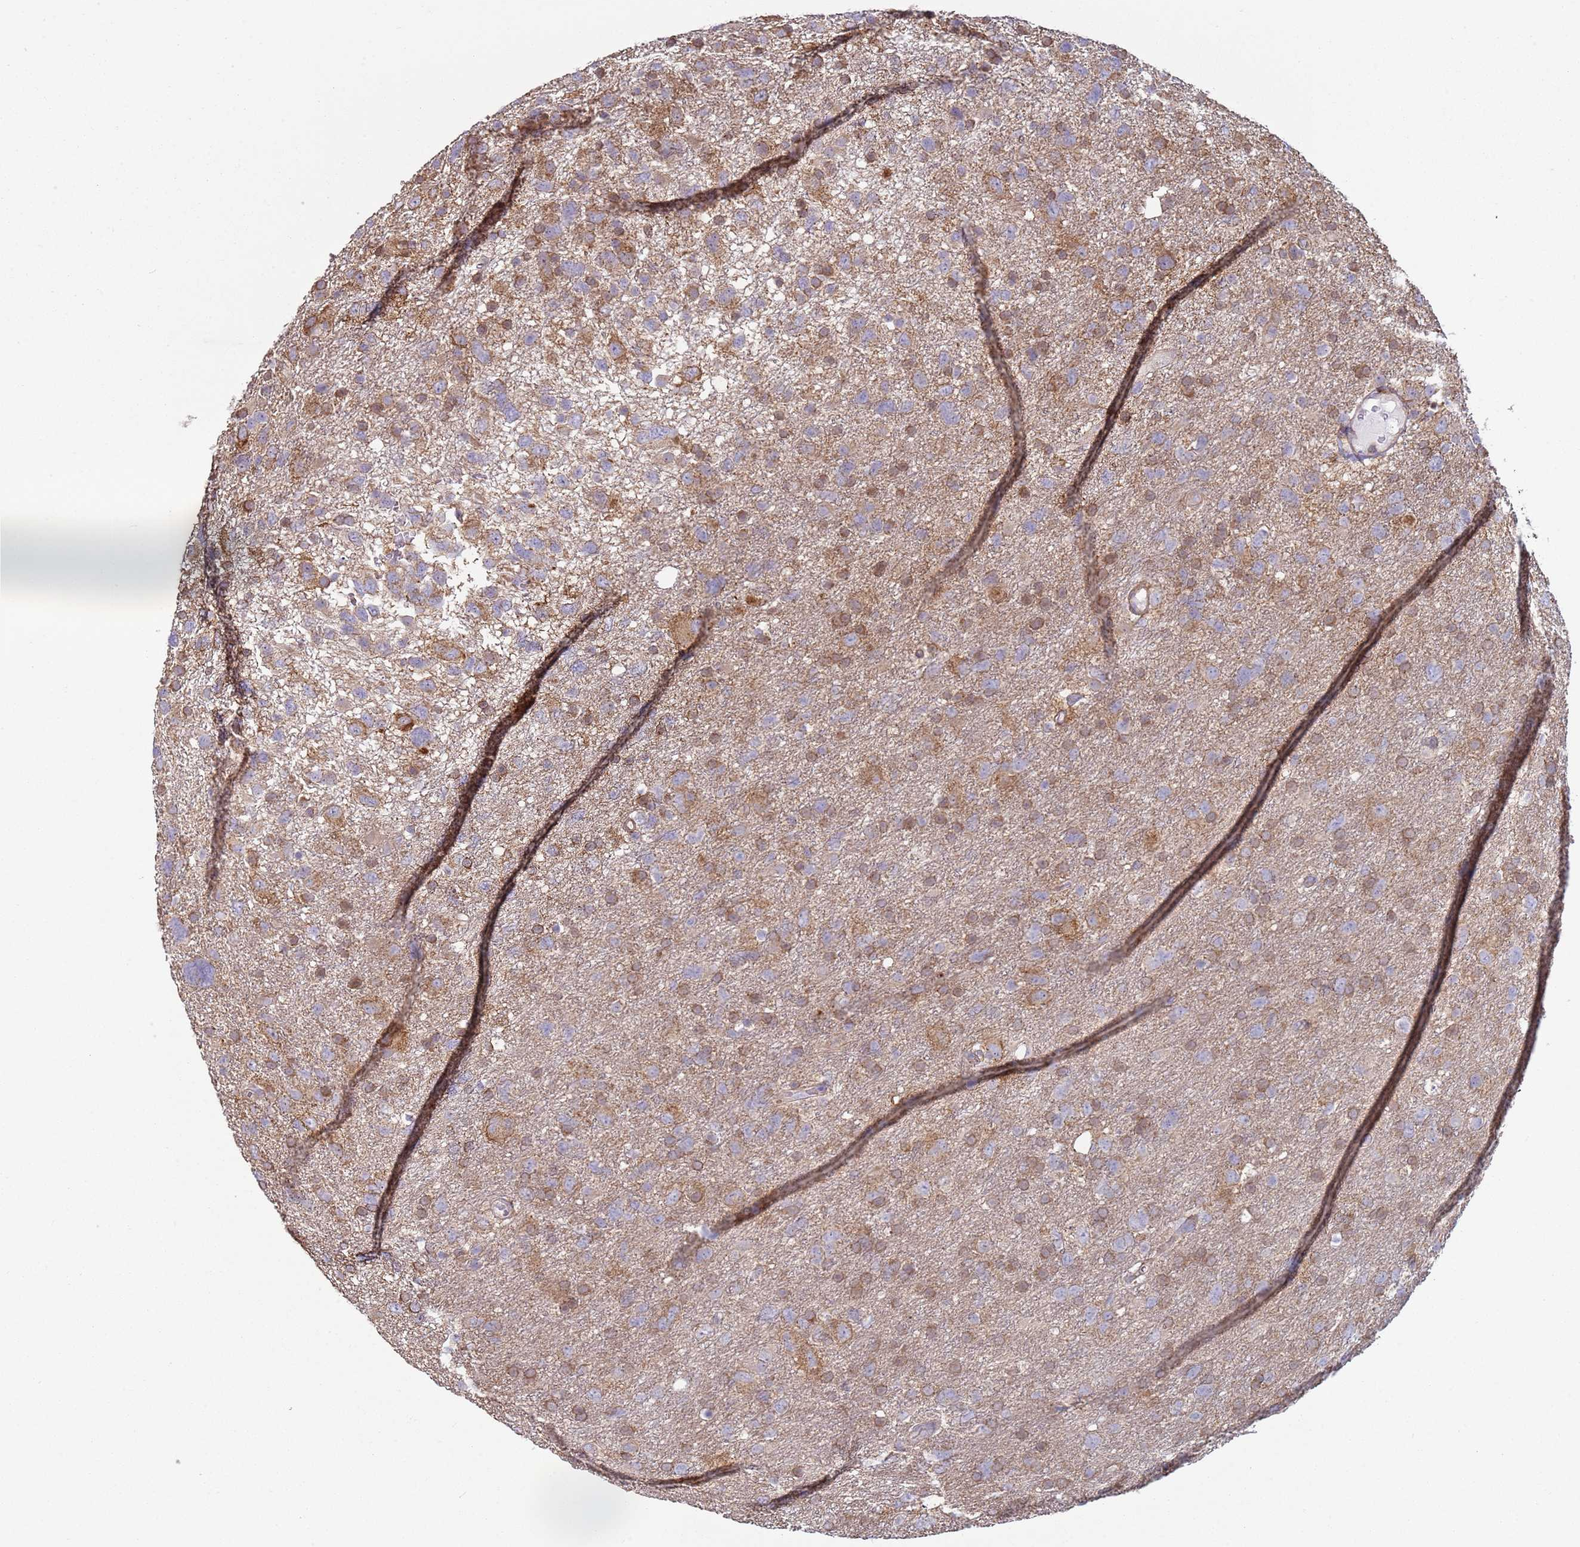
{"staining": {"intensity": "moderate", "quantity": ">75%", "location": "cytoplasmic/membranous"}, "tissue": "glioma", "cell_type": "Tumor cells", "image_type": "cancer", "snomed": [{"axis": "morphology", "description": "Glioma, malignant, High grade"}, {"axis": "topography", "description": "Brain"}], "caption": "Tumor cells display medium levels of moderate cytoplasmic/membranous expression in approximately >75% of cells in glioma.", "gene": "DIP2B", "patient": {"sex": "male", "age": 61}}